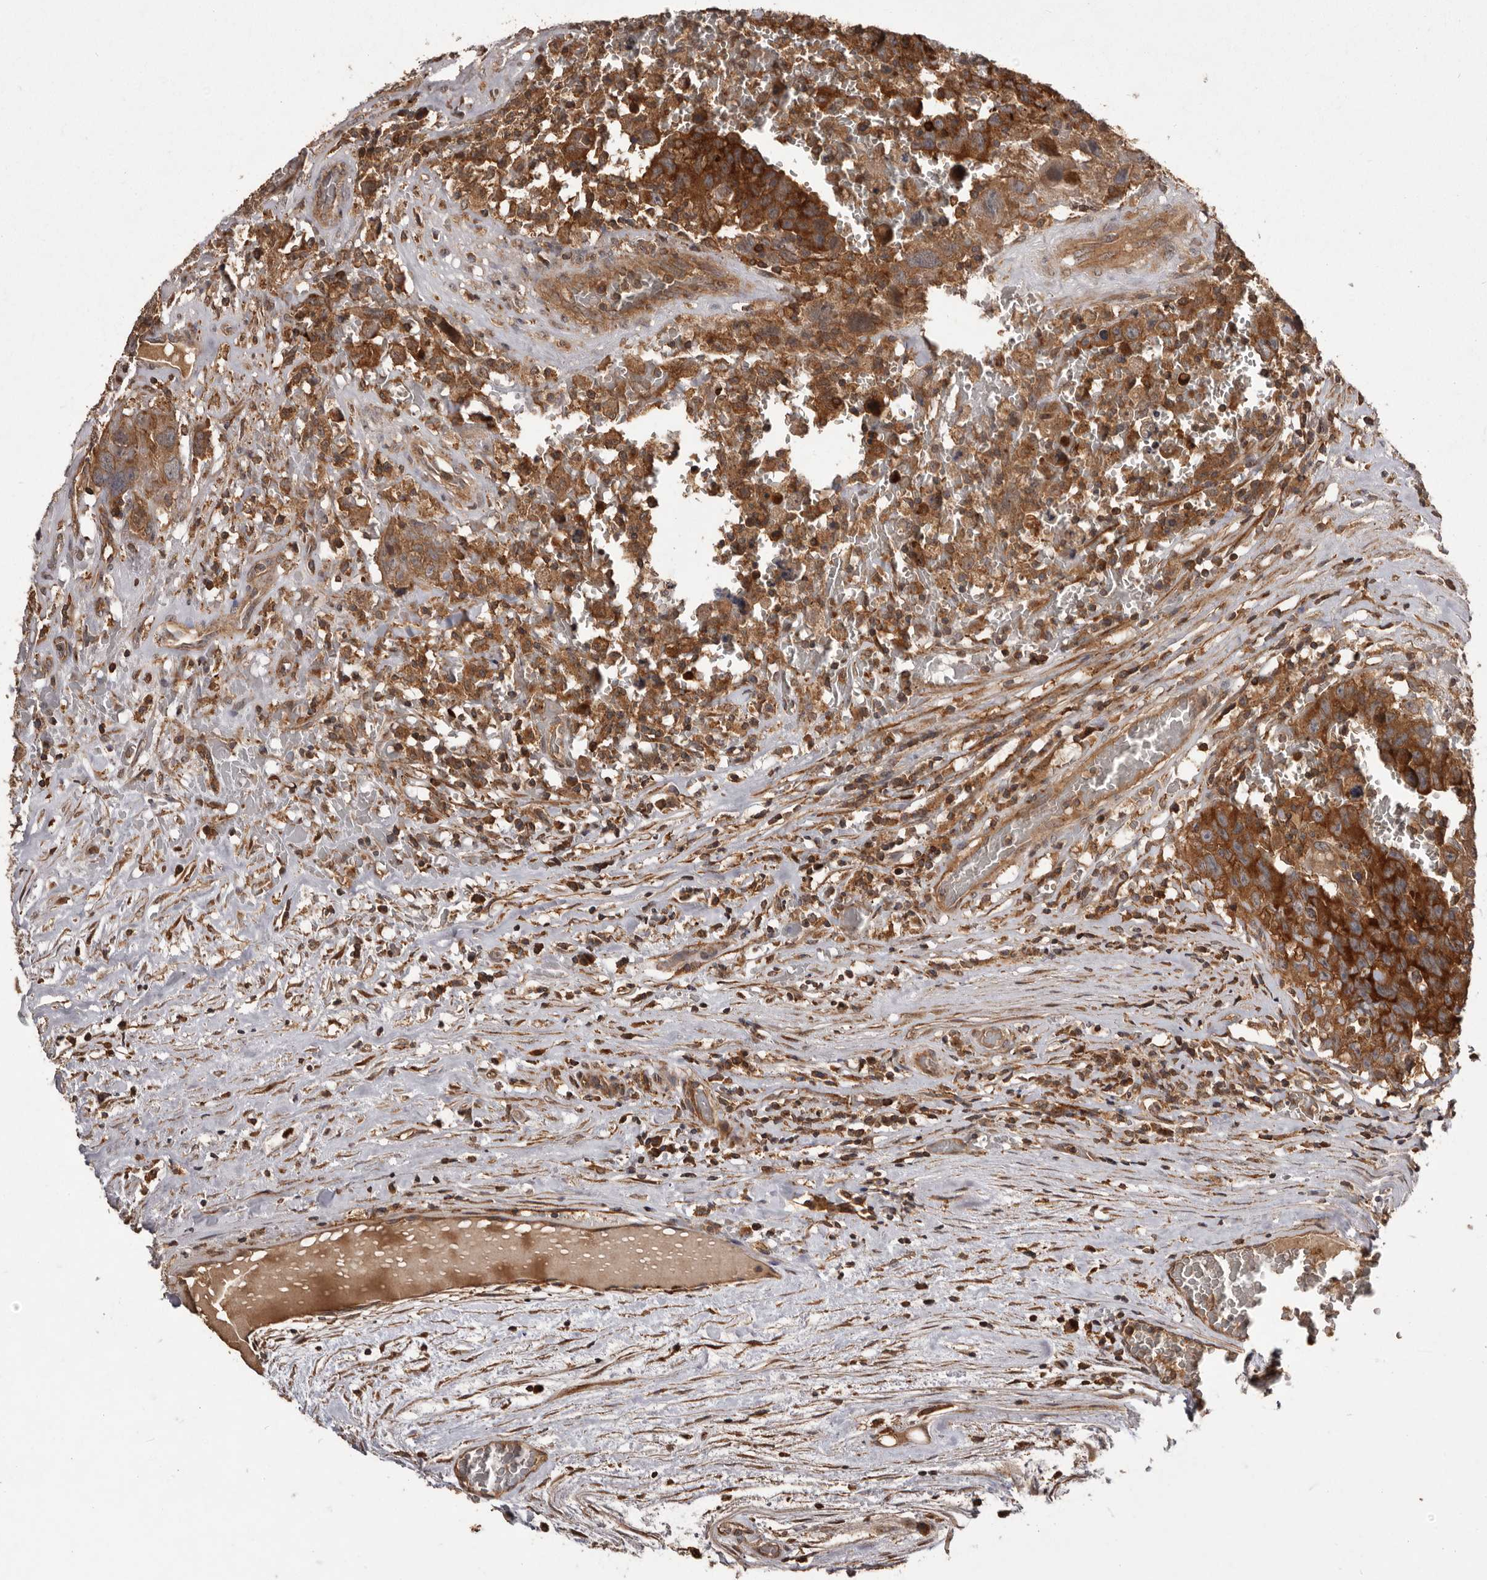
{"staining": {"intensity": "strong", "quantity": ">75%", "location": "cytoplasmic/membranous"}, "tissue": "testis cancer", "cell_type": "Tumor cells", "image_type": "cancer", "snomed": [{"axis": "morphology", "description": "Carcinoma, Embryonal, NOS"}, {"axis": "topography", "description": "Testis"}], "caption": "Testis embryonal carcinoma tissue displays strong cytoplasmic/membranous staining in approximately >75% of tumor cells (IHC, brightfield microscopy, high magnification).", "gene": "SLC22A3", "patient": {"sex": "male", "age": 26}}